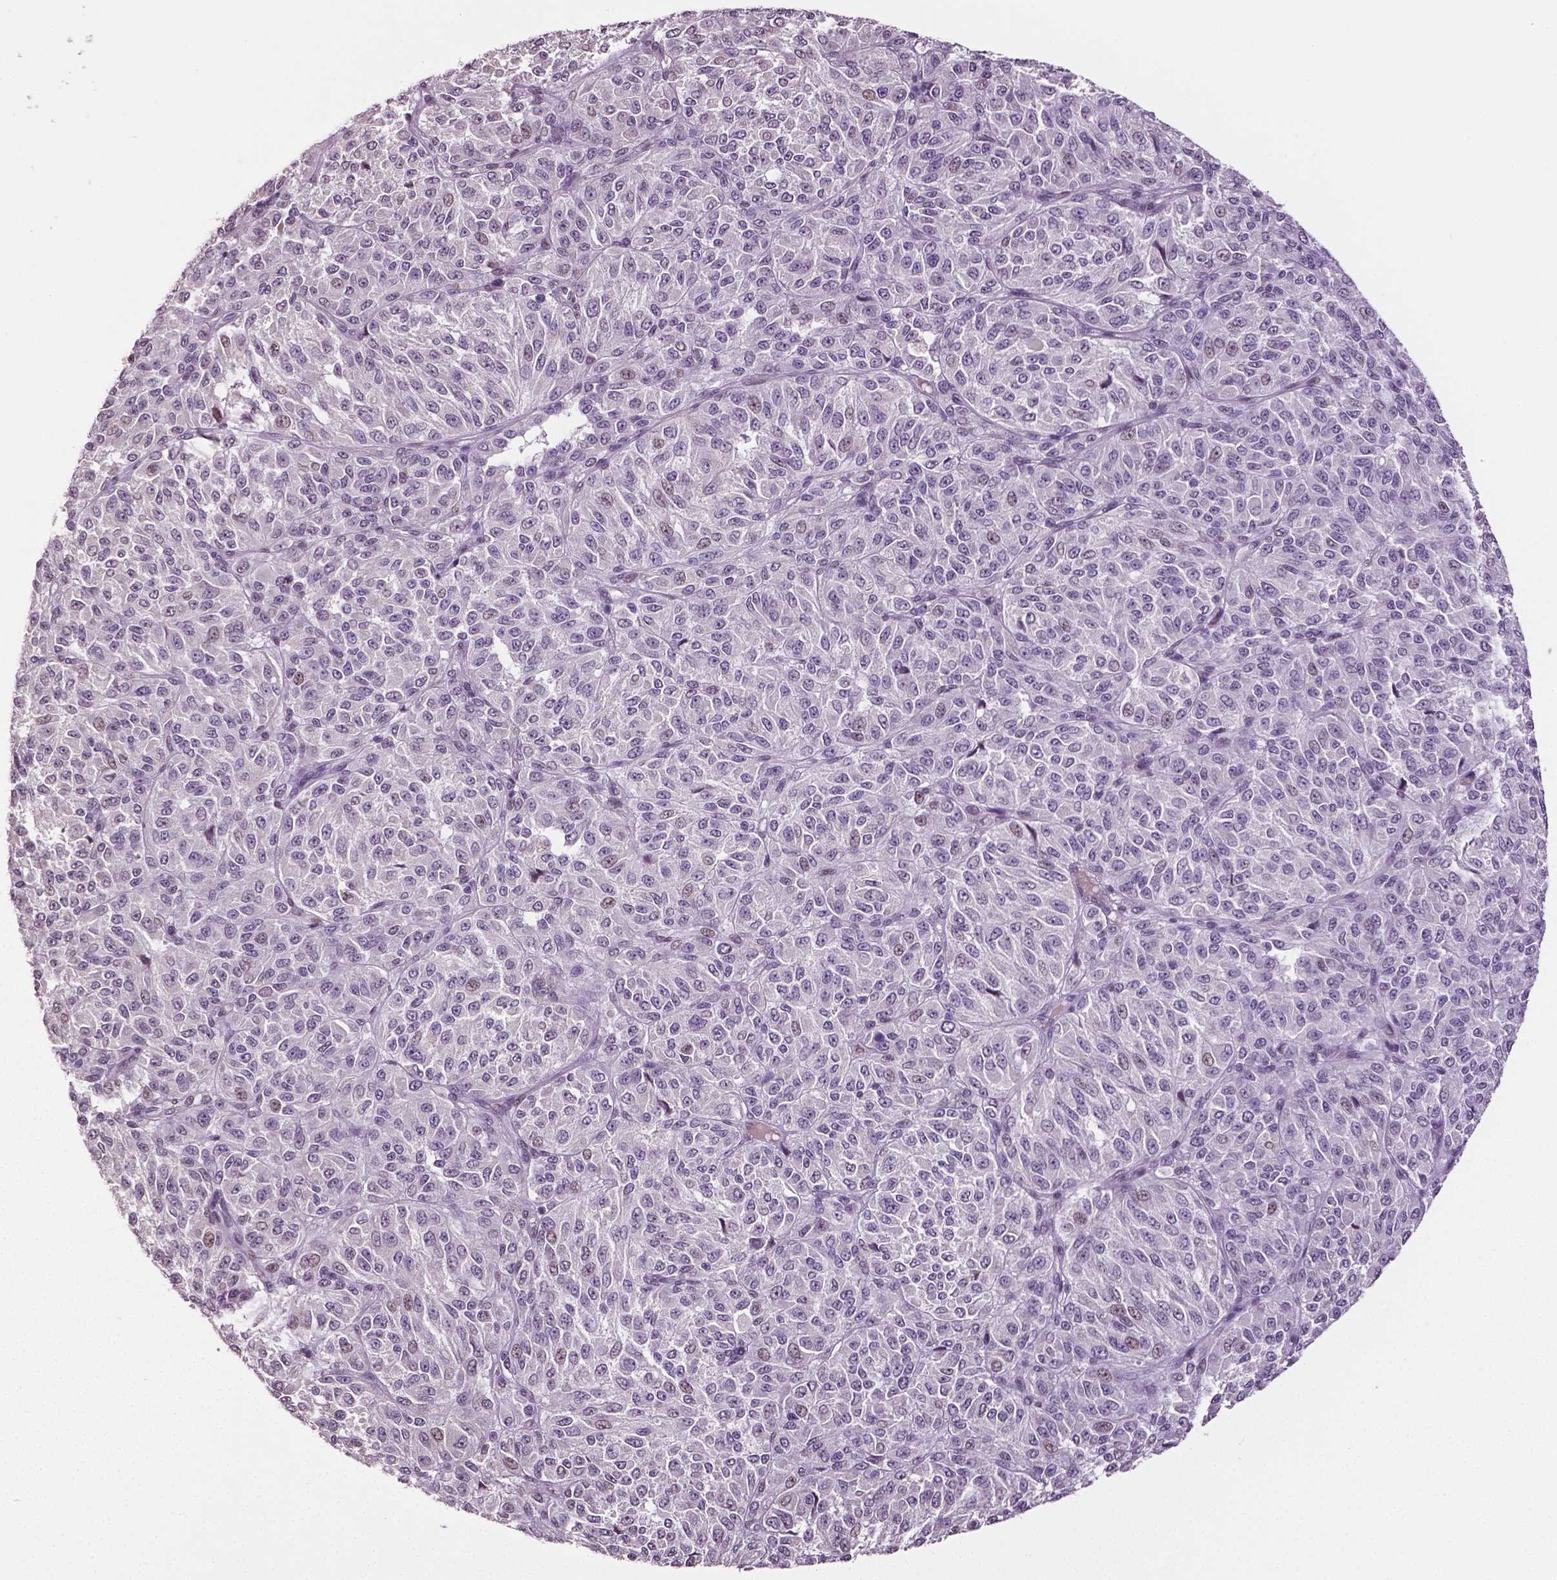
{"staining": {"intensity": "negative", "quantity": "none", "location": "none"}, "tissue": "melanoma", "cell_type": "Tumor cells", "image_type": "cancer", "snomed": [{"axis": "morphology", "description": "Malignant melanoma, Metastatic site"}, {"axis": "topography", "description": "Brain"}], "caption": "There is no significant positivity in tumor cells of malignant melanoma (metastatic site).", "gene": "DLX5", "patient": {"sex": "female", "age": 56}}